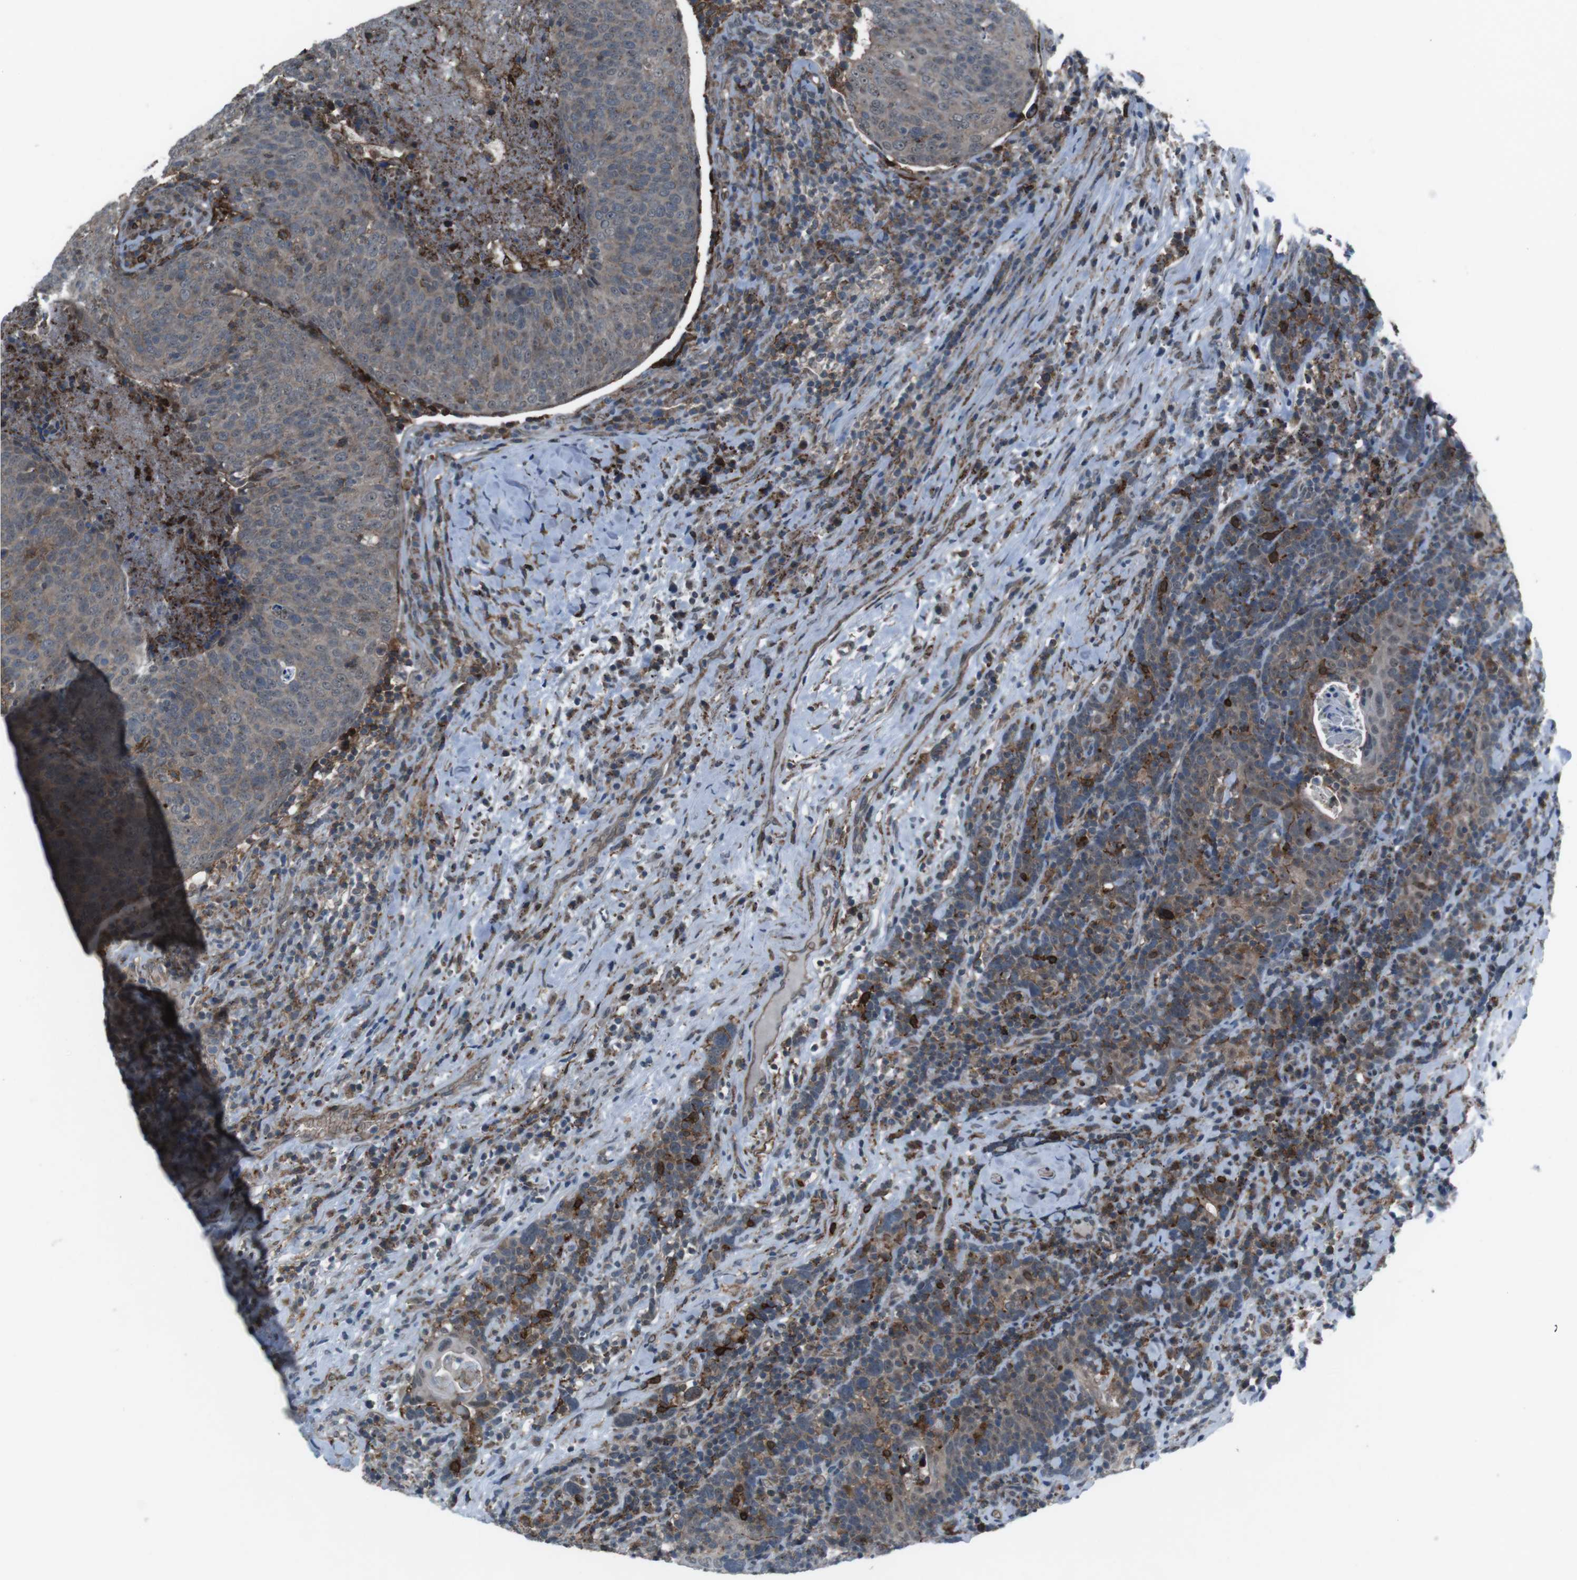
{"staining": {"intensity": "moderate", "quantity": ">75%", "location": "cytoplasmic/membranous"}, "tissue": "head and neck cancer", "cell_type": "Tumor cells", "image_type": "cancer", "snomed": [{"axis": "morphology", "description": "Squamous cell carcinoma, NOS"}, {"axis": "morphology", "description": "Squamous cell carcinoma, metastatic, NOS"}, {"axis": "topography", "description": "Lymph node"}, {"axis": "topography", "description": "Head-Neck"}], "caption": "A histopathology image showing moderate cytoplasmic/membranous expression in about >75% of tumor cells in head and neck cancer, as visualized by brown immunohistochemical staining.", "gene": "GDF10", "patient": {"sex": "male", "age": 62}}